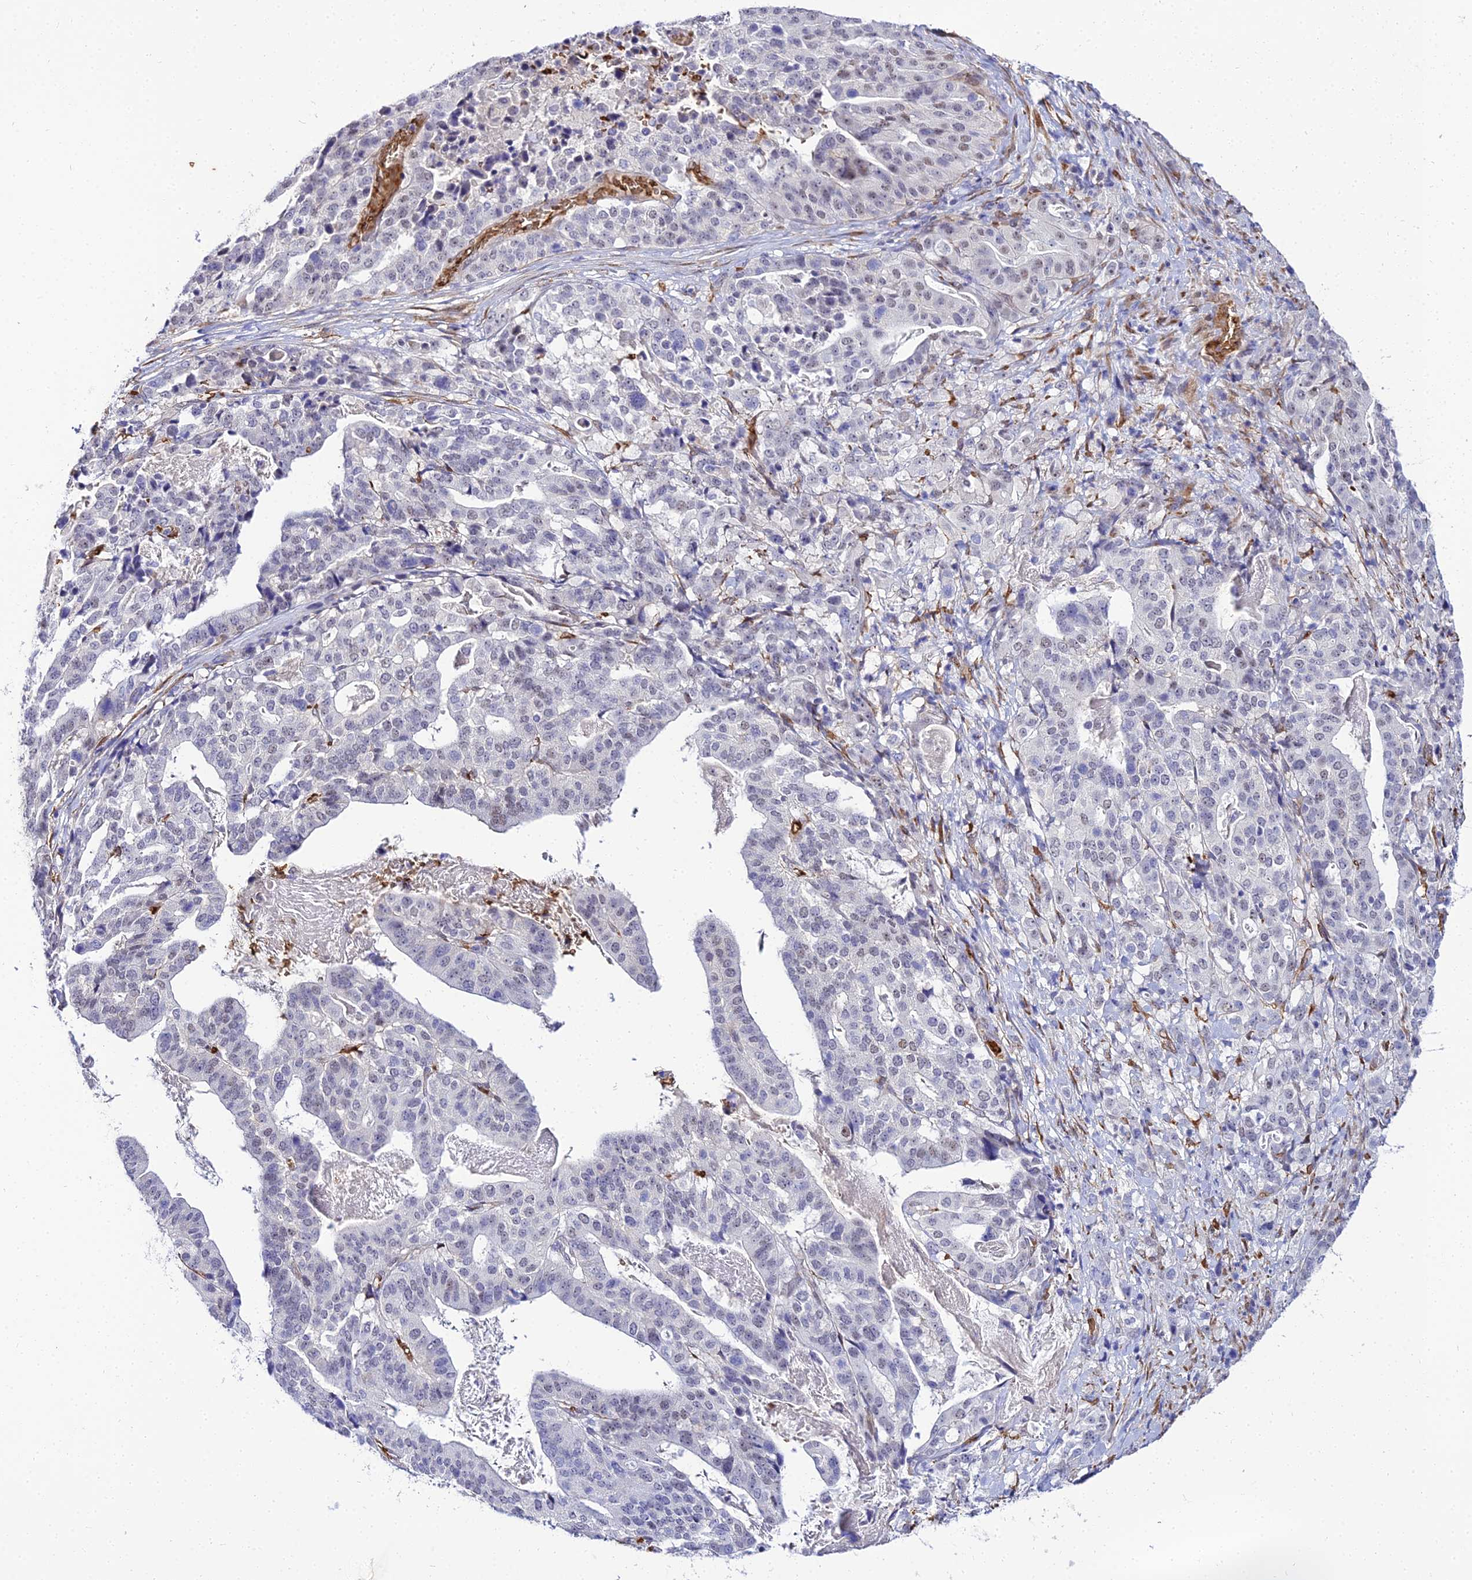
{"staining": {"intensity": "weak", "quantity": "<25%", "location": "nuclear"}, "tissue": "stomach cancer", "cell_type": "Tumor cells", "image_type": "cancer", "snomed": [{"axis": "morphology", "description": "Adenocarcinoma, NOS"}, {"axis": "topography", "description": "Stomach"}], "caption": "The micrograph displays no staining of tumor cells in stomach cancer (adenocarcinoma).", "gene": "BCL9", "patient": {"sex": "male", "age": 48}}